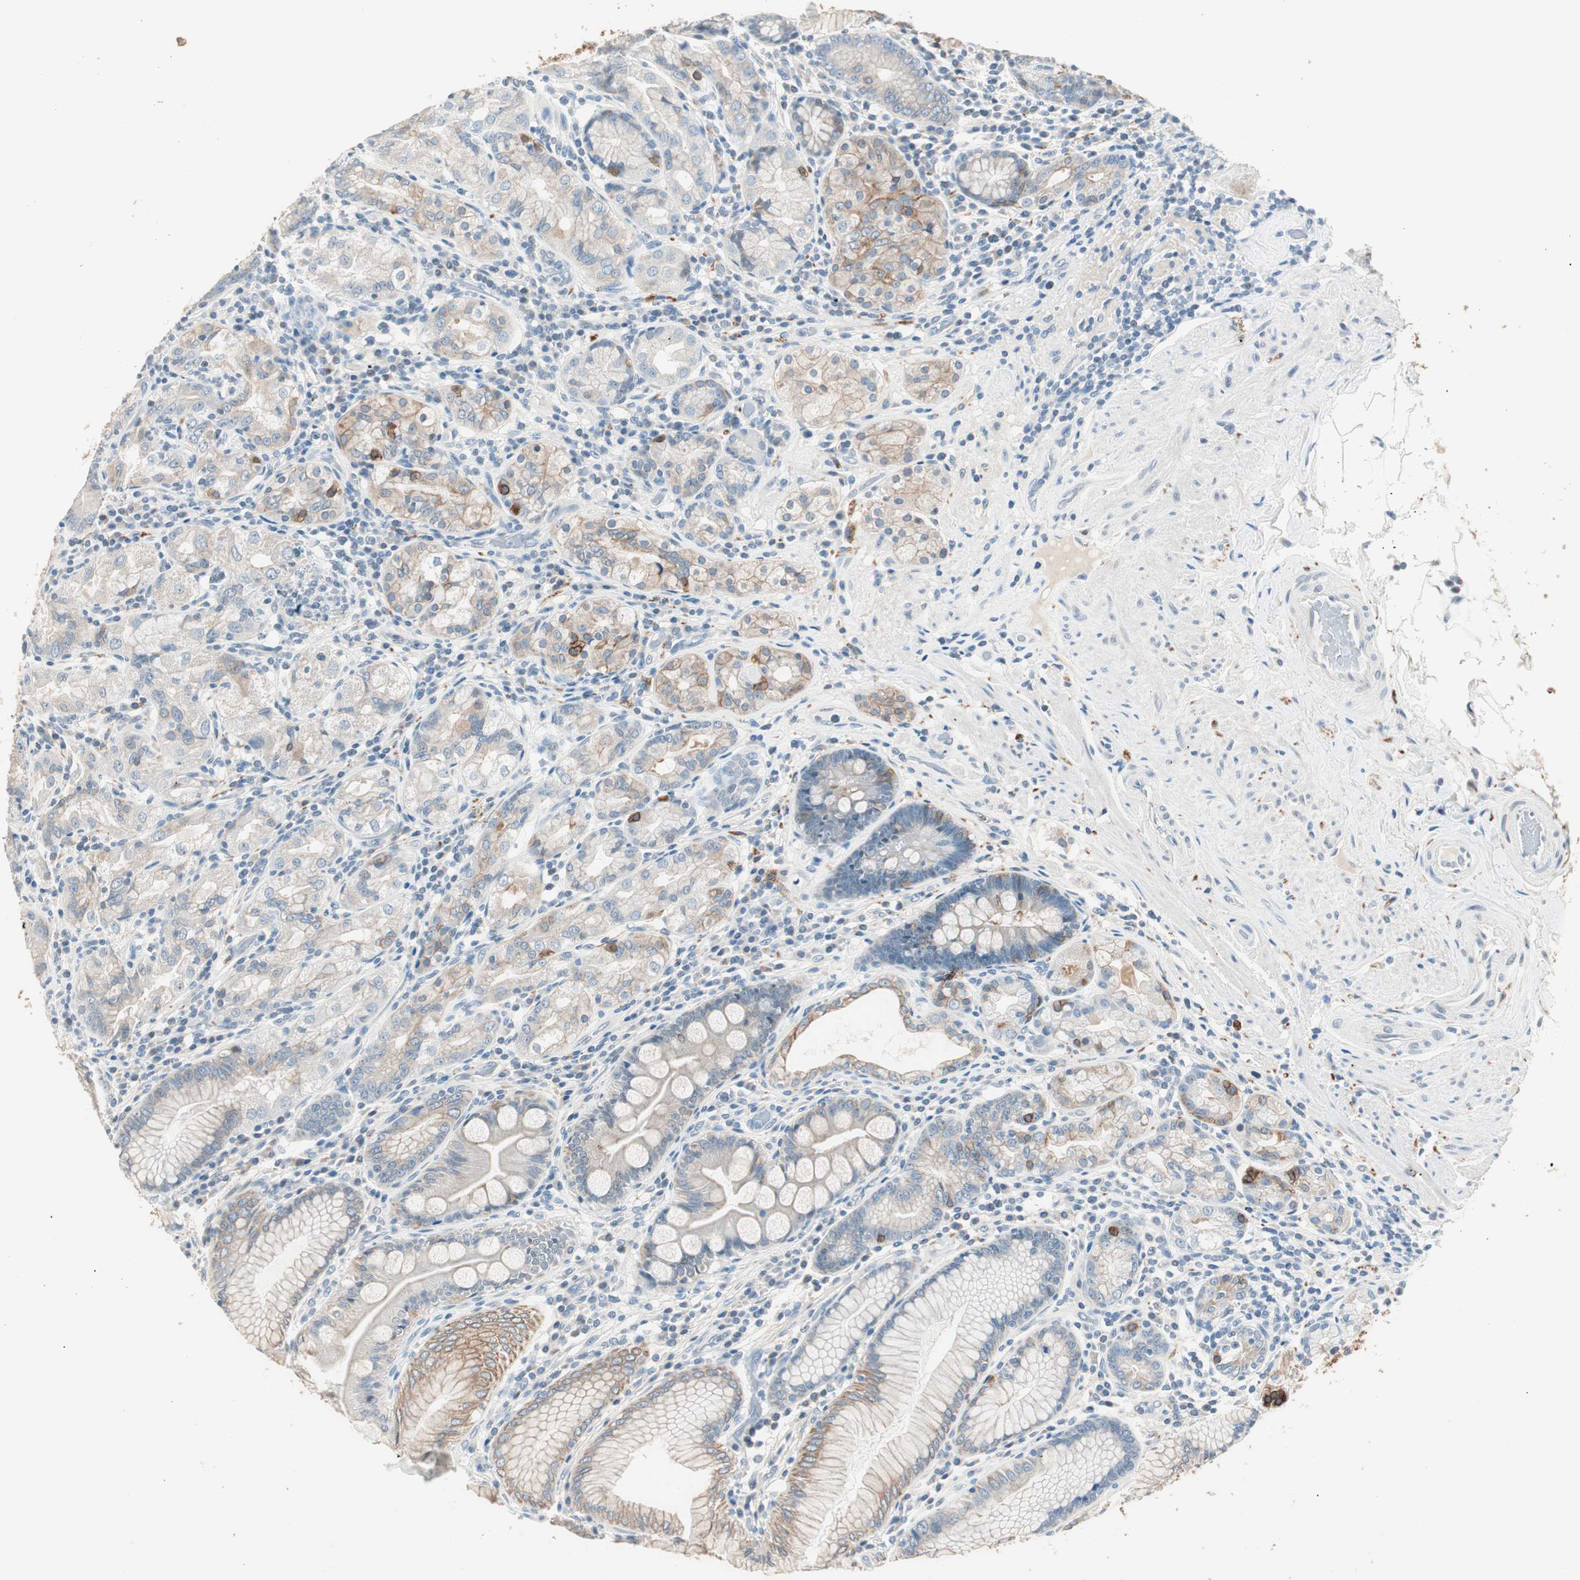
{"staining": {"intensity": "weak", "quantity": ">75%", "location": "cytoplasmic/membranous"}, "tissue": "stomach", "cell_type": "Glandular cells", "image_type": "normal", "snomed": [{"axis": "morphology", "description": "Normal tissue, NOS"}, {"axis": "topography", "description": "Stomach, lower"}], "caption": "Stomach was stained to show a protein in brown. There is low levels of weak cytoplasmic/membranous expression in about >75% of glandular cells. Nuclei are stained in blue.", "gene": "GNAO1", "patient": {"sex": "female", "age": 76}}